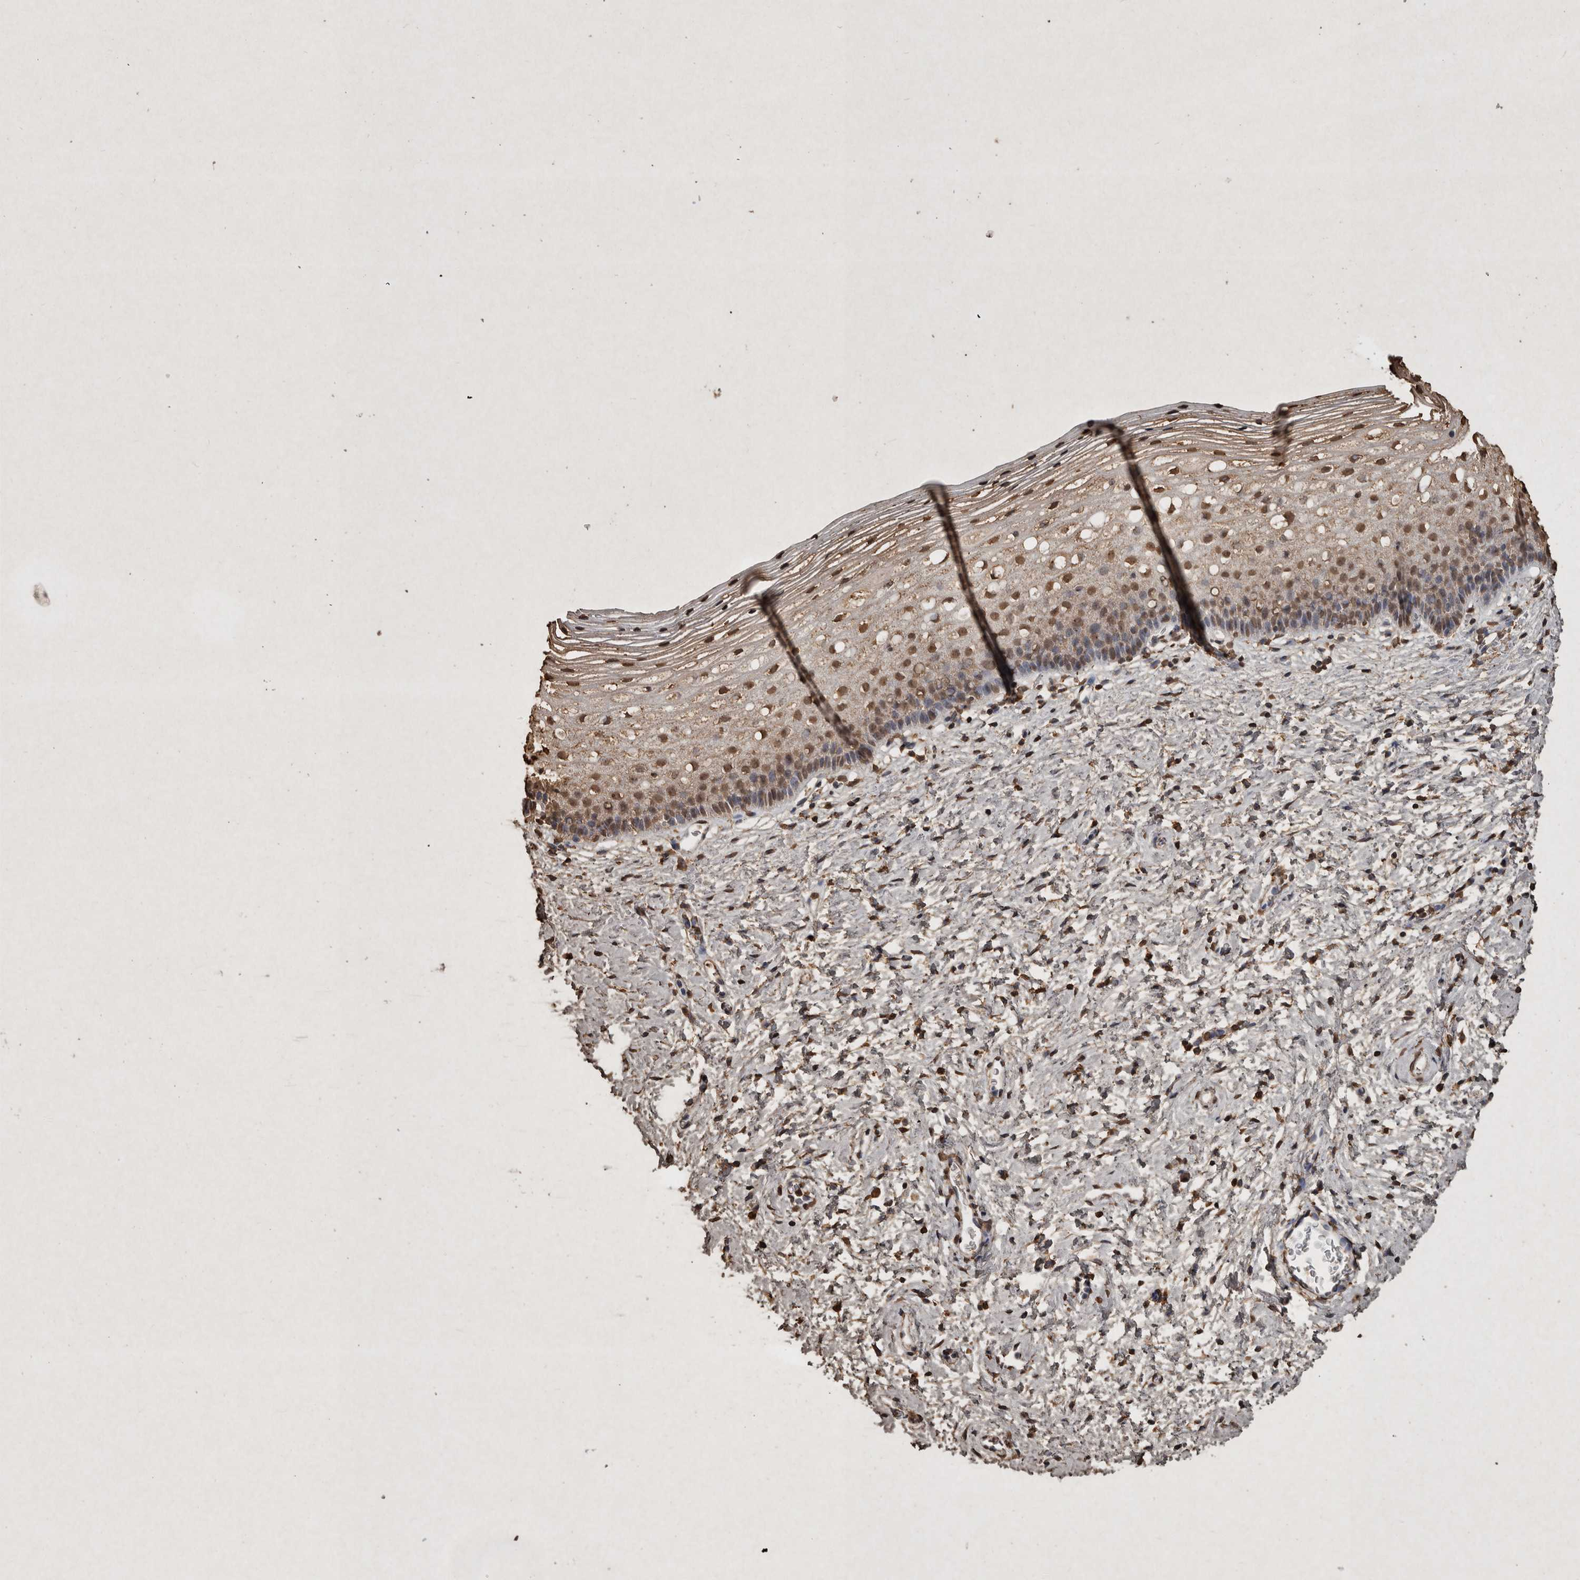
{"staining": {"intensity": "strong", "quantity": ">75%", "location": "nuclear"}, "tissue": "cervix", "cell_type": "Squamous epithelial cells", "image_type": "normal", "snomed": [{"axis": "morphology", "description": "Normal tissue, NOS"}, {"axis": "topography", "description": "Cervix"}], "caption": "Immunohistochemistry photomicrograph of normal cervix: human cervix stained using immunohistochemistry exhibits high levels of strong protein expression localized specifically in the nuclear of squamous epithelial cells, appearing as a nuclear brown color.", "gene": "FSTL3", "patient": {"sex": "female", "age": 72}}